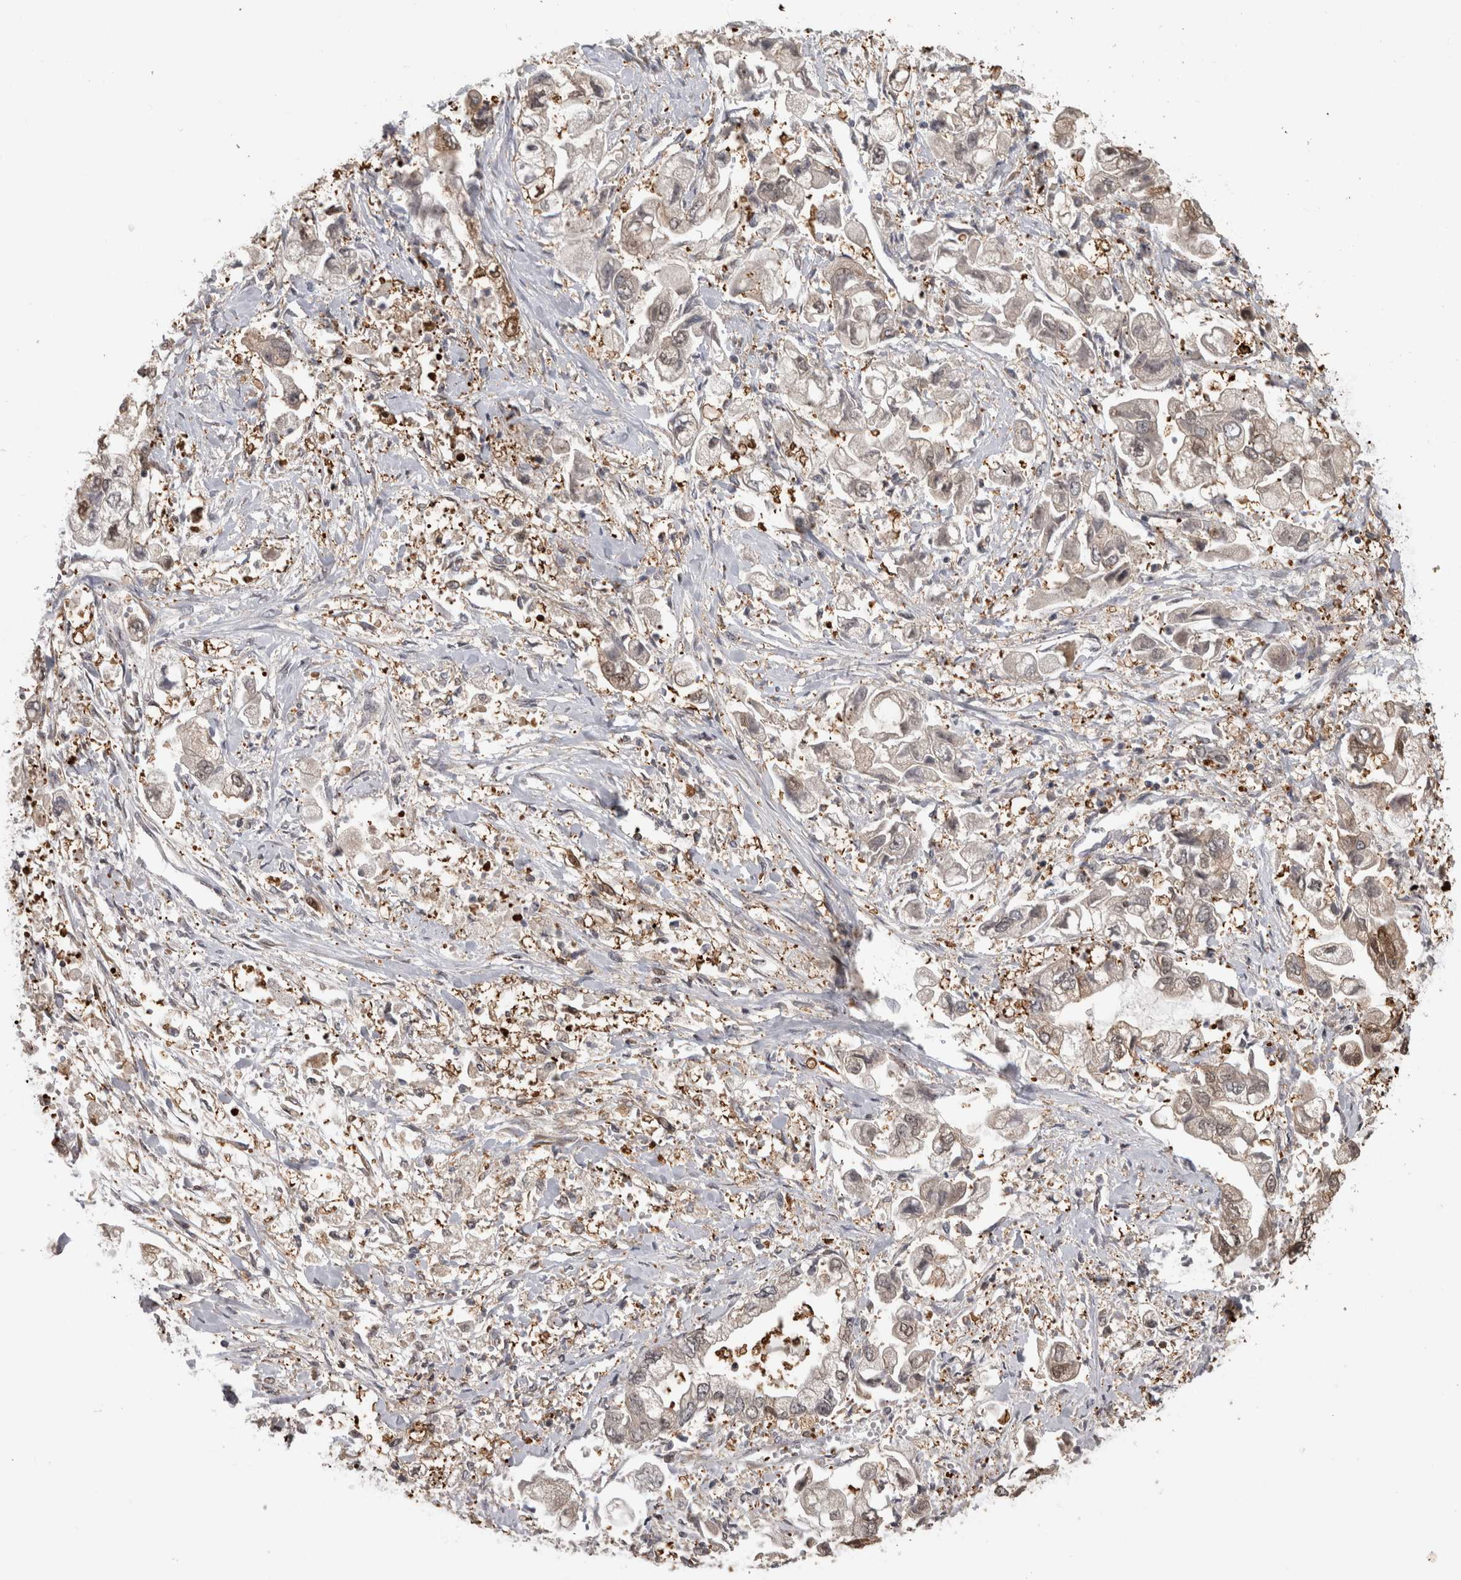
{"staining": {"intensity": "weak", "quantity": "<25%", "location": "cytoplasmic/membranous,nuclear"}, "tissue": "stomach cancer", "cell_type": "Tumor cells", "image_type": "cancer", "snomed": [{"axis": "morphology", "description": "Normal tissue, NOS"}, {"axis": "morphology", "description": "Adenocarcinoma, NOS"}, {"axis": "topography", "description": "Stomach"}], "caption": "Stomach cancer (adenocarcinoma) was stained to show a protein in brown. There is no significant positivity in tumor cells.", "gene": "USH1G", "patient": {"sex": "male", "age": 62}}